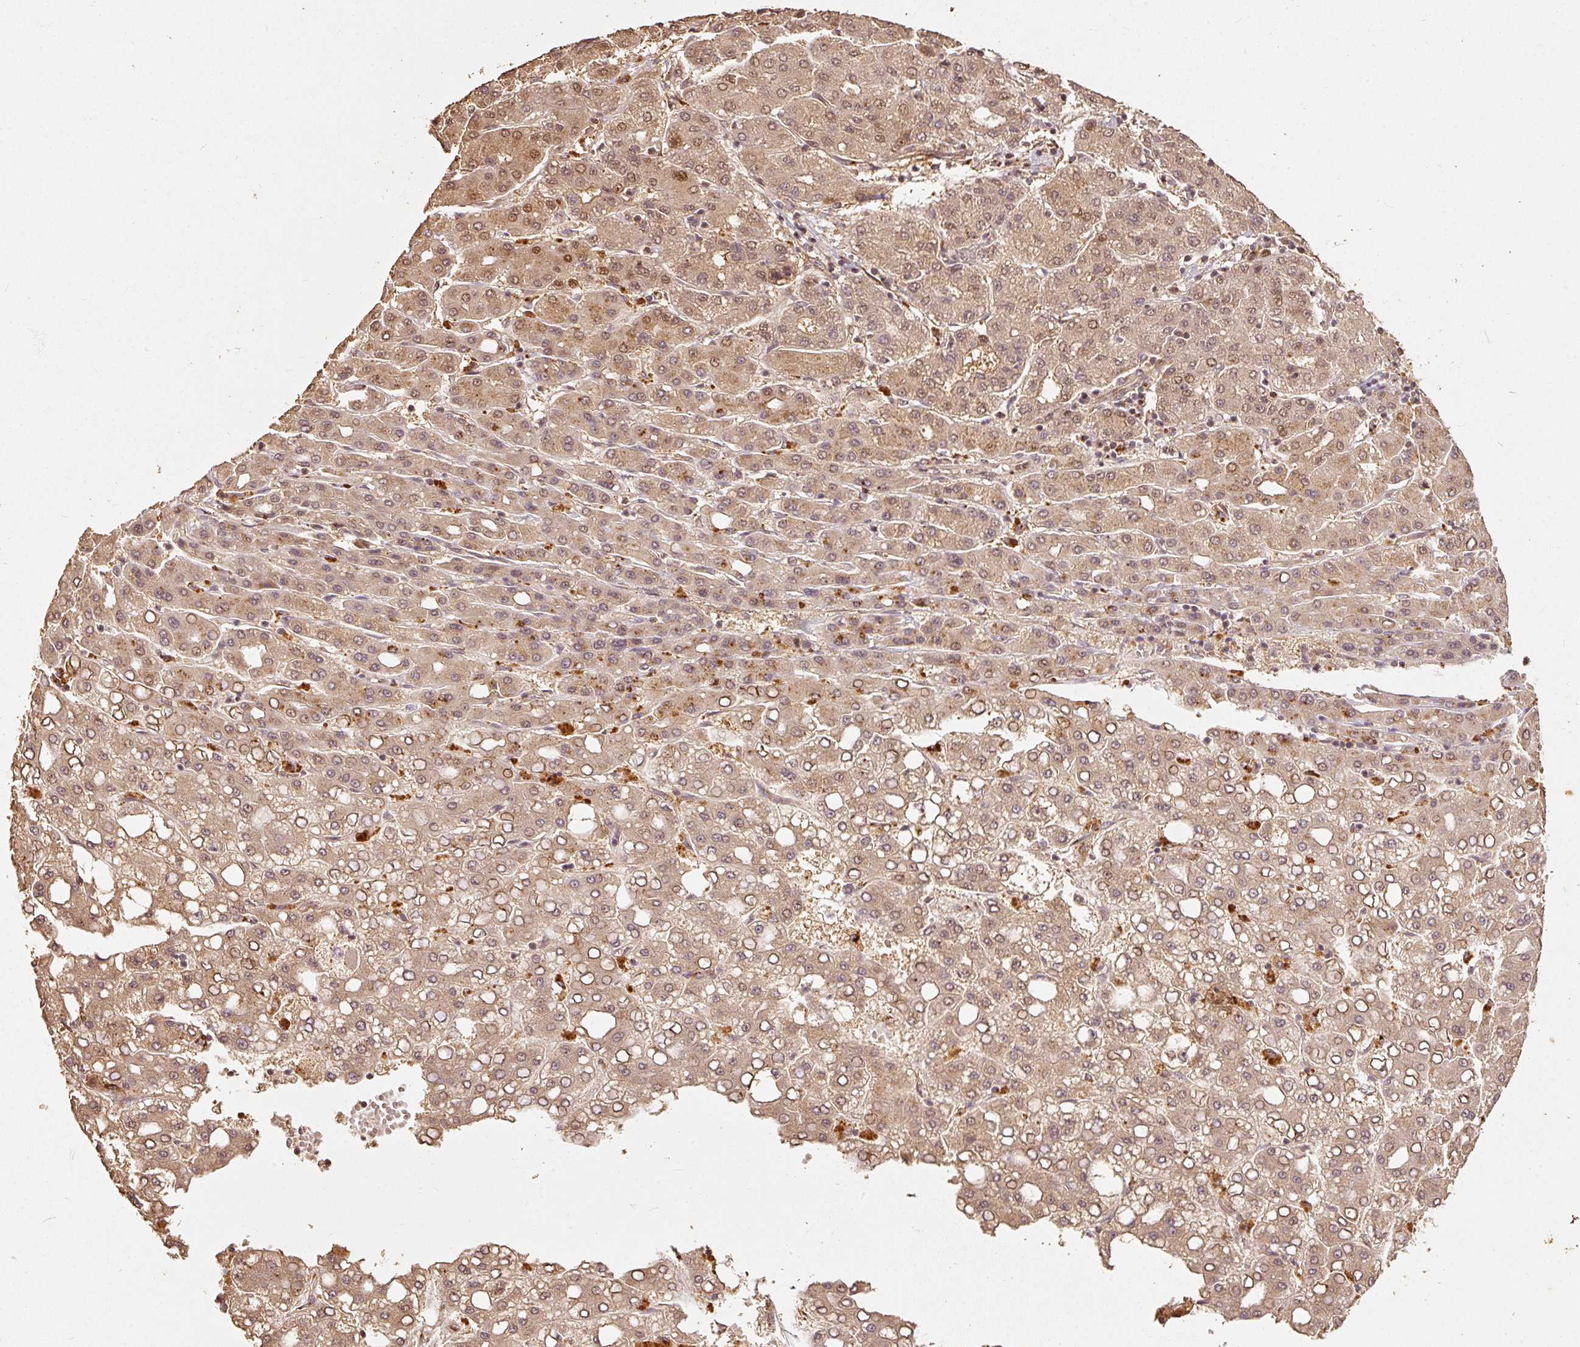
{"staining": {"intensity": "moderate", "quantity": ">75%", "location": "cytoplasmic/membranous,nuclear"}, "tissue": "liver cancer", "cell_type": "Tumor cells", "image_type": "cancer", "snomed": [{"axis": "morphology", "description": "Carcinoma, Hepatocellular, NOS"}, {"axis": "topography", "description": "Liver"}], "caption": "This is an image of immunohistochemistry (IHC) staining of liver cancer, which shows moderate expression in the cytoplasmic/membranous and nuclear of tumor cells.", "gene": "FUT8", "patient": {"sex": "male", "age": 65}}